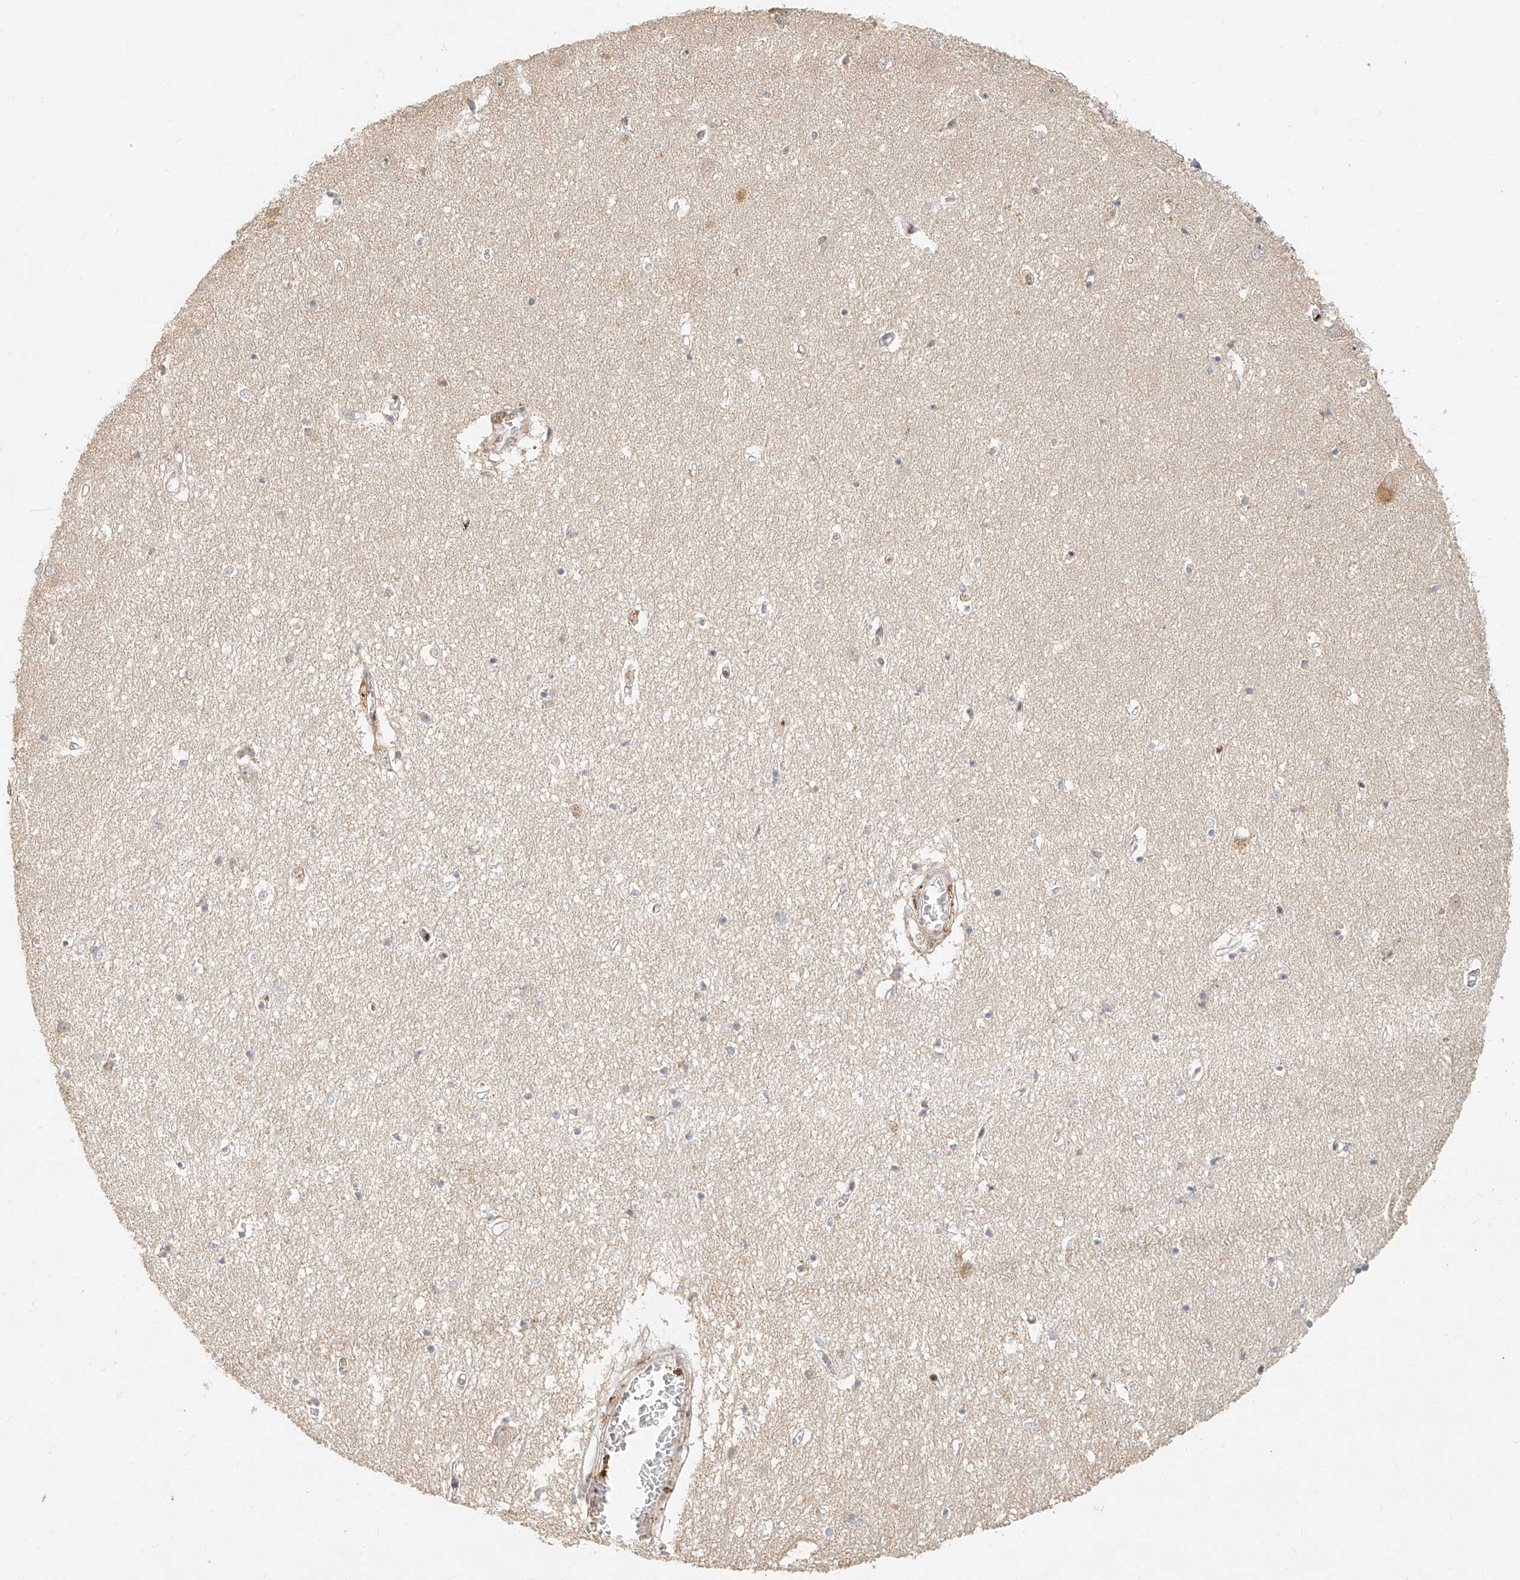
{"staining": {"intensity": "moderate", "quantity": "<25%", "location": "nuclear"}, "tissue": "hippocampus", "cell_type": "Glial cells", "image_type": "normal", "snomed": [{"axis": "morphology", "description": "Normal tissue, NOS"}, {"axis": "topography", "description": "Hippocampus"}], "caption": "The immunohistochemical stain shows moderate nuclear staining in glial cells of normal hippocampus.", "gene": "CXorf58", "patient": {"sex": "female", "age": 64}}